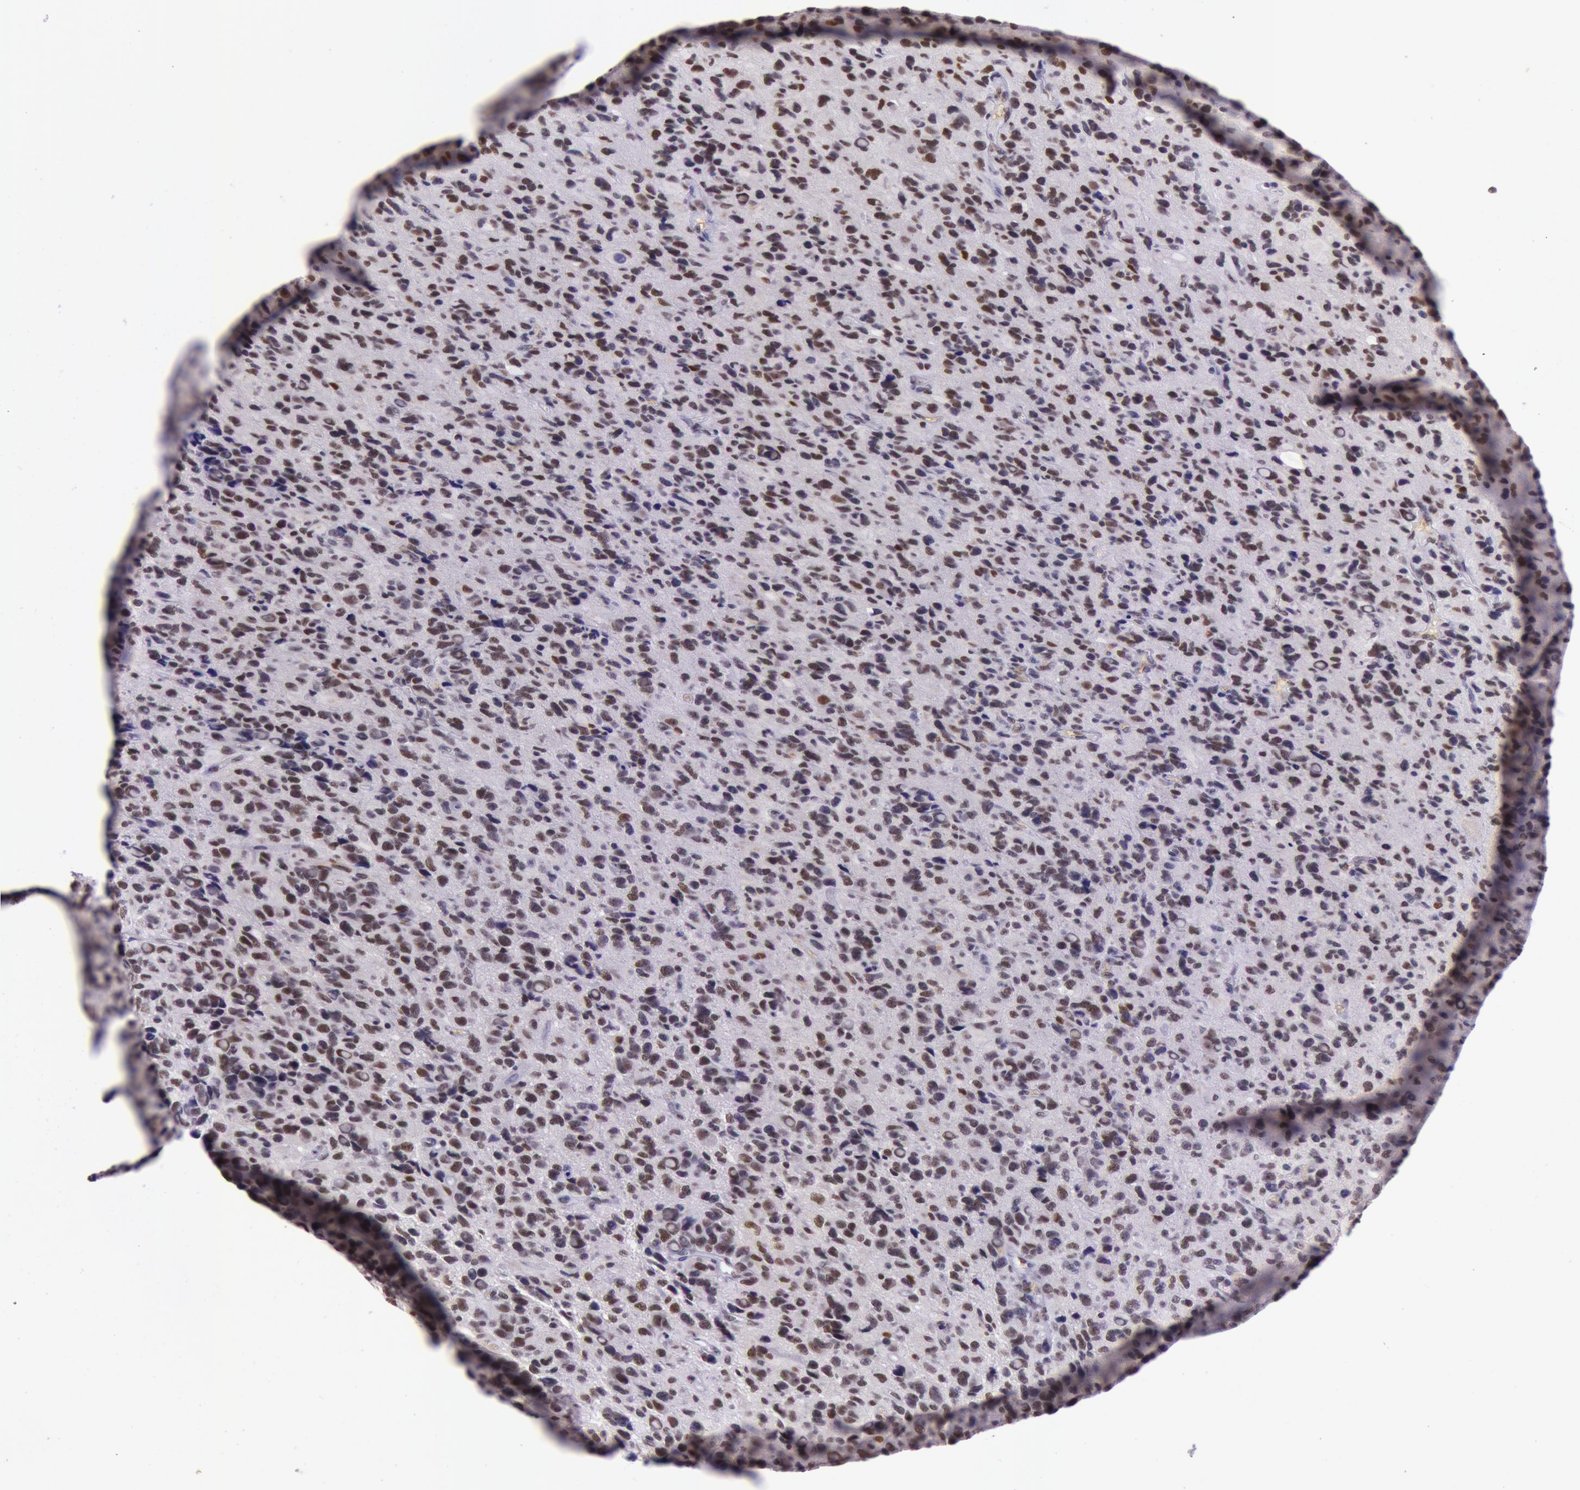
{"staining": {"intensity": "strong", "quantity": ">75%", "location": "nuclear"}, "tissue": "glioma", "cell_type": "Tumor cells", "image_type": "cancer", "snomed": [{"axis": "morphology", "description": "Glioma, malignant, High grade"}, {"axis": "topography", "description": "Brain"}], "caption": "A photomicrograph of glioma stained for a protein demonstrates strong nuclear brown staining in tumor cells.", "gene": "NBN", "patient": {"sex": "male", "age": 77}}